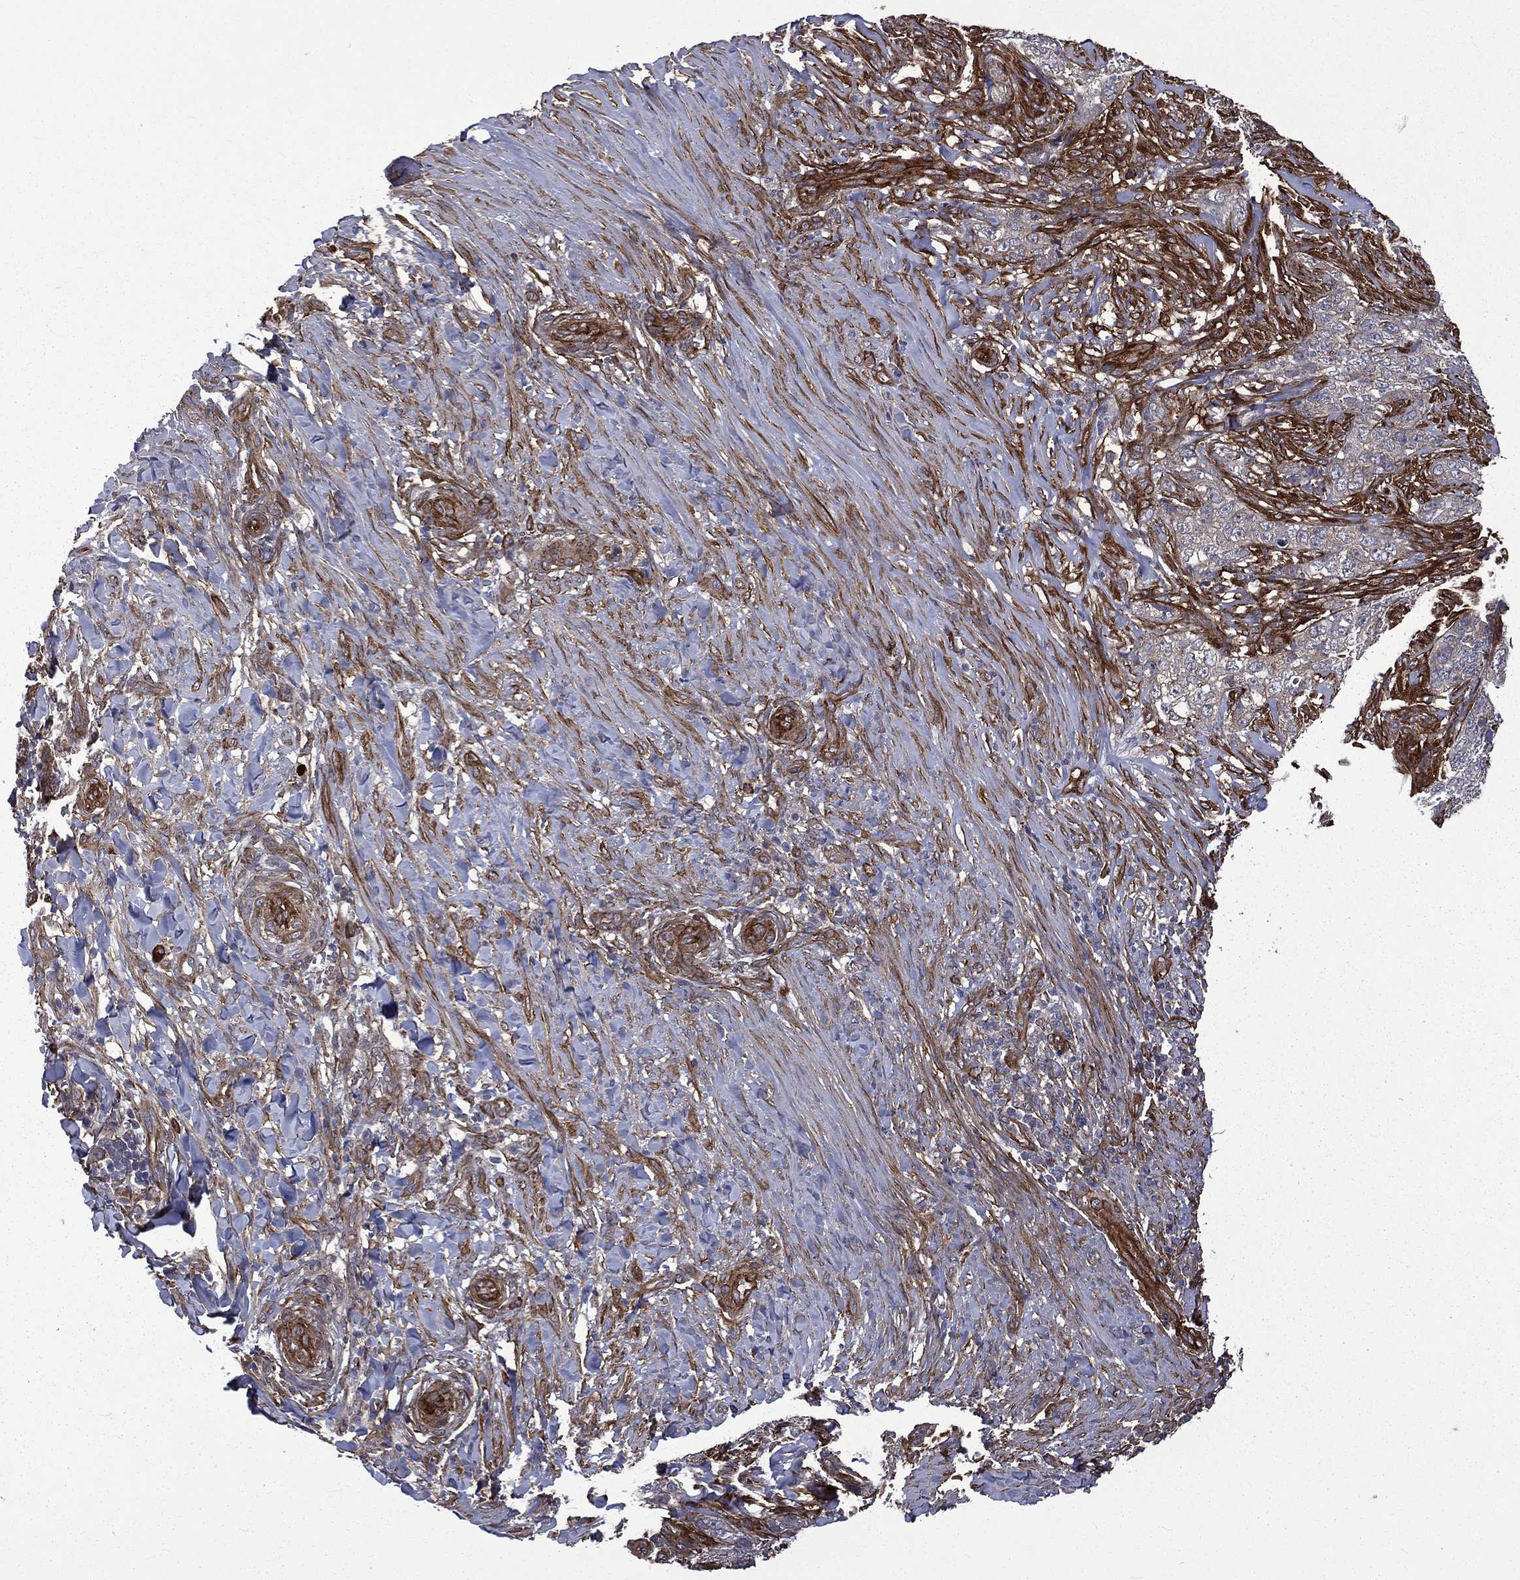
{"staining": {"intensity": "negative", "quantity": "none", "location": "none"}, "tissue": "skin cancer", "cell_type": "Tumor cells", "image_type": "cancer", "snomed": [{"axis": "morphology", "description": "Basal cell carcinoma"}, {"axis": "topography", "description": "Skin"}], "caption": "A photomicrograph of human skin basal cell carcinoma is negative for staining in tumor cells.", "gene": "PPFIBP1", "patient": {"sex": "female", "age": 69}}